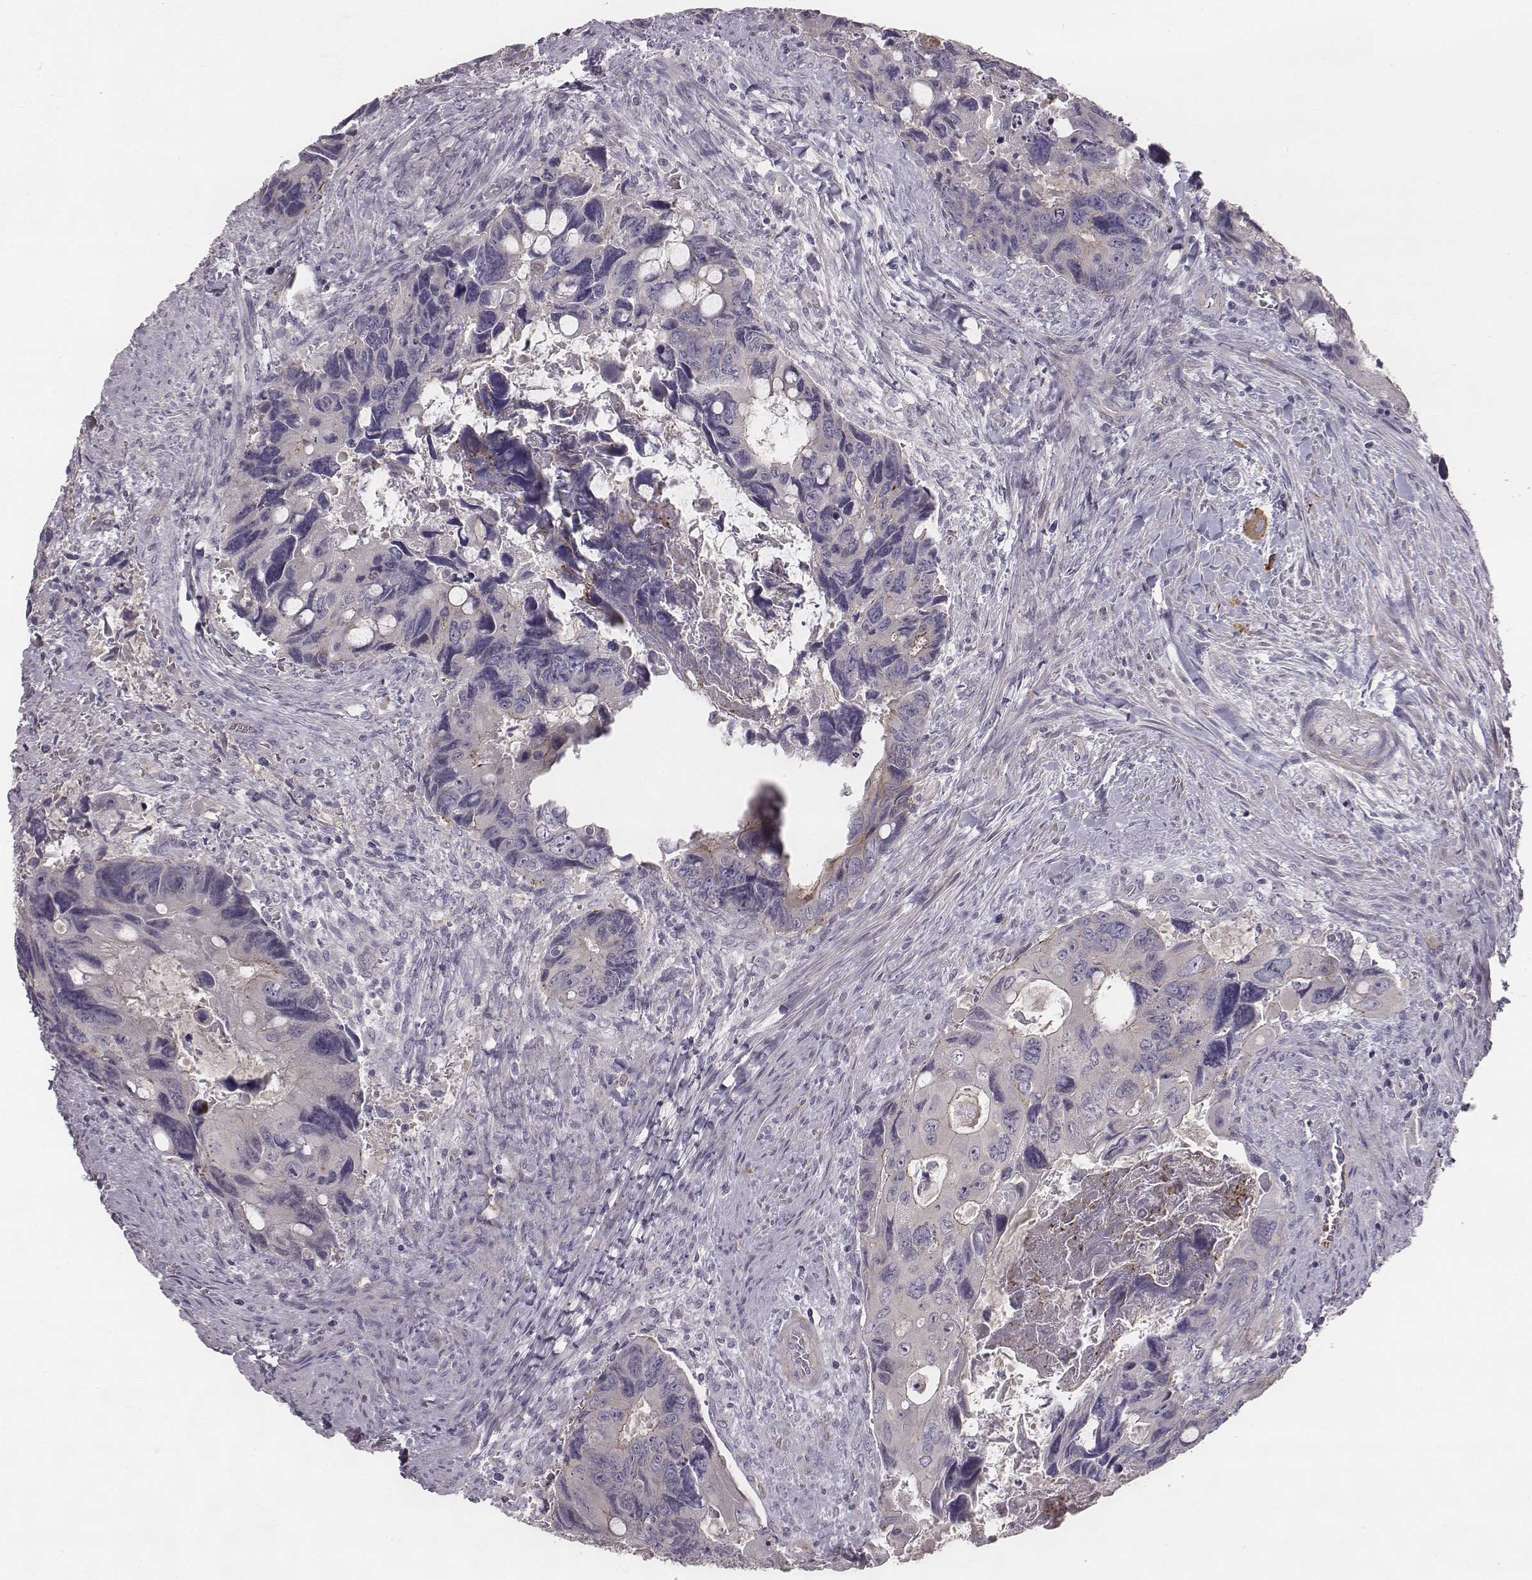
{"staining": {"intensity": "negative", "quantity": "none", "location": "none"}, "tissue": "colorectal cancer", "cell_type": "Tumor cells", "image_type": "cancer", "snomed": [{"axis": "morphology", "description": "Adenocarcinoma, NOS"}, {"axis": "topography", "description": "Rectum"}], "caption": "Protein analysis of adenocarcinoma (colorectal) reveals no significant expression in tumor cells. Nuclei are stained in blue.", "gene": "PRKCZ", "patient": {"sex": "male", "age": 62}}